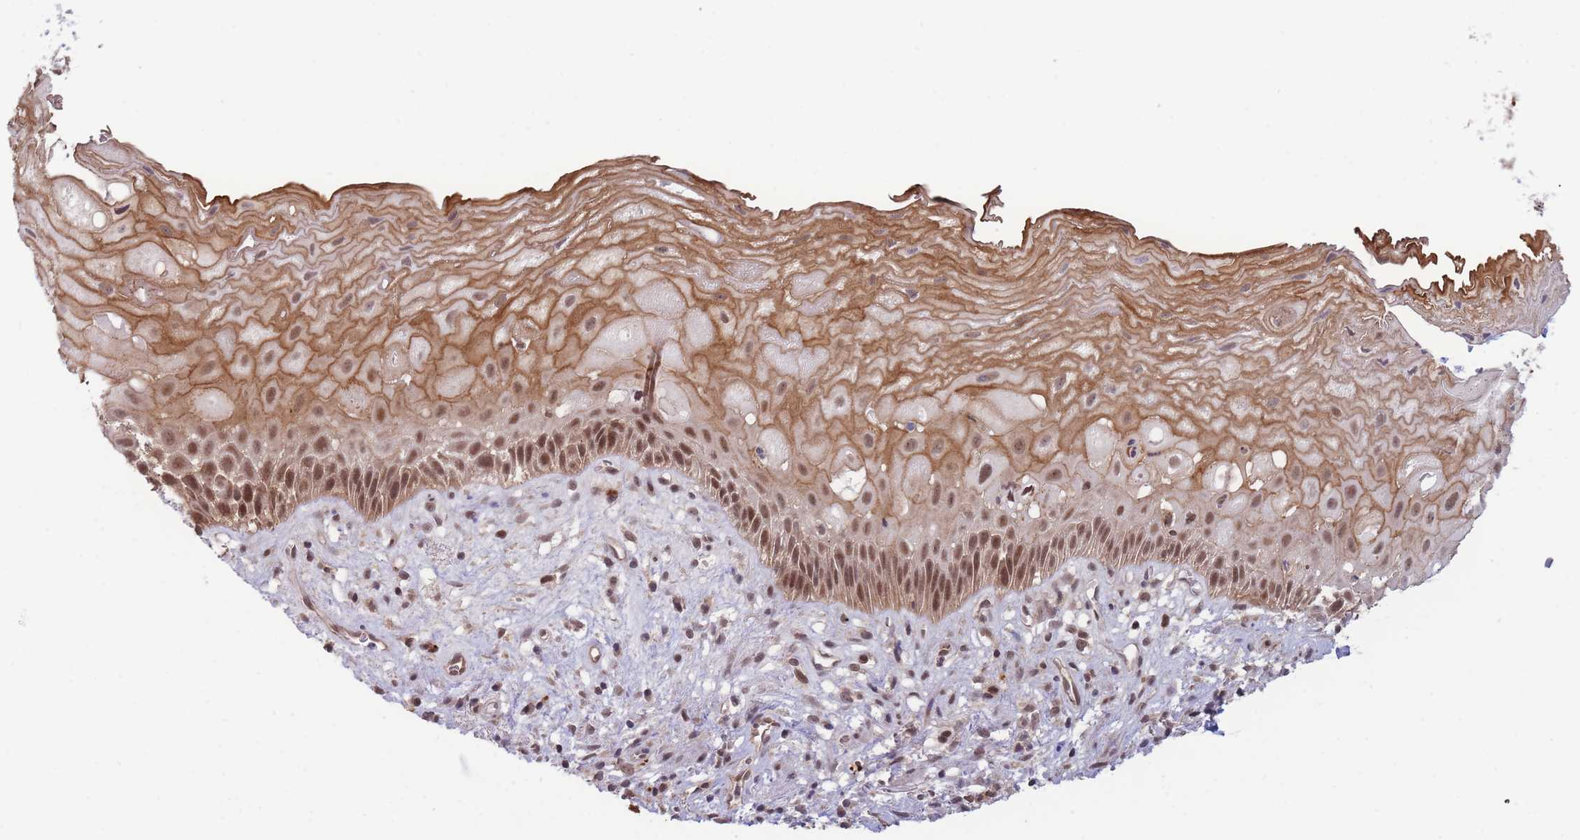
{"staining": {"intensity": "strong", "quantity": ">75%", "location": "cytoplasmic/membranous,nuclear"}, "tissue": "esophagus", "cell_type": "Squamous epithelial cells", "image_type": "normal", "snomed": [{"axis": "morphology", "description": "Normal tissue, NOS"}, {"axis": "topography", "description": "Esophagus"}], "caption": "The immunohistochemical stain highlights strong cytoplasmic/membranous,nuclear staining in squamous epithelial cells of unremarkable esophagus.", "gene": "BOD1L1", "patient": {"sex": "male", "age": 60}}